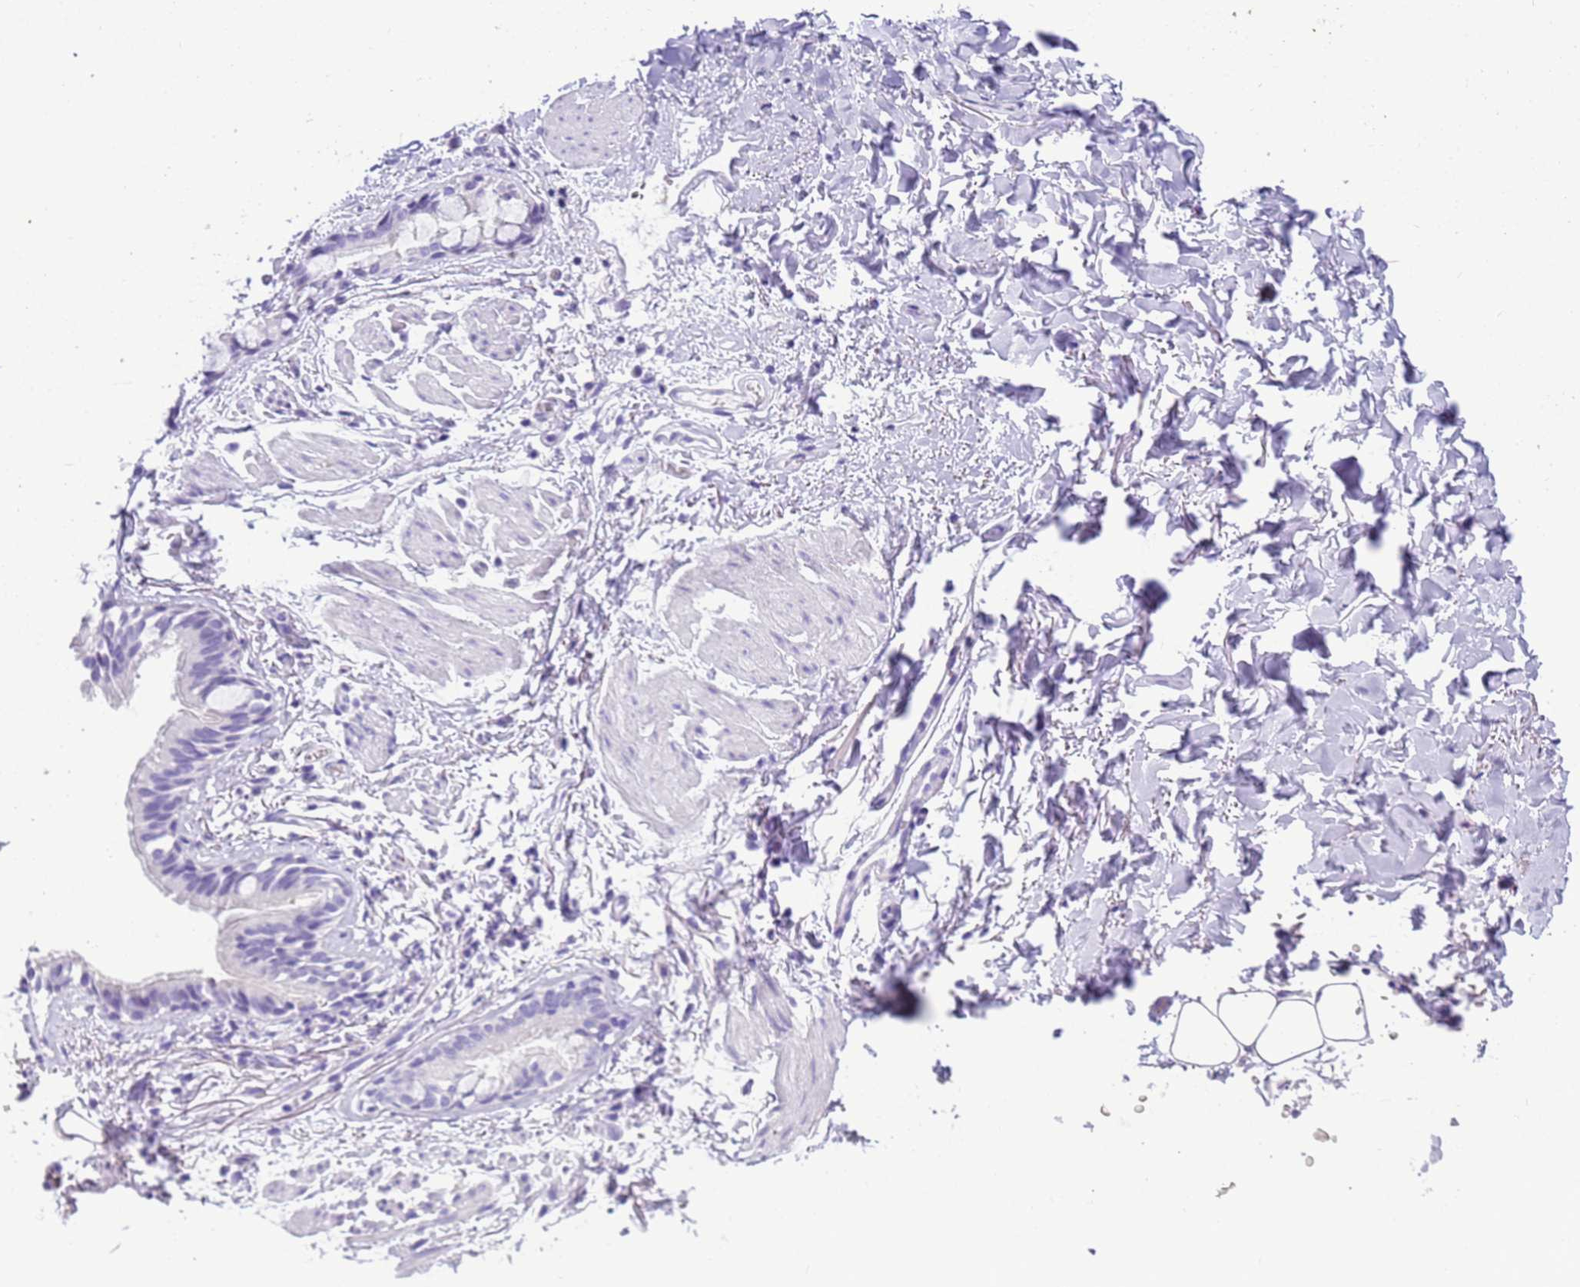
{"staining": {"intensity": "negative", "quantity": "none", "location": "none"}, "tissue": "adipose tissue", "cell_type": "Adipocytes", "image_type": "normal", "snomed": [{"axis": "morphology", "description": "Normal tissue, NOS"}, {"axis": "topography", "description": "Lymph node"}, {"axis": "topography", "description": "Bronchus"}], "caption": "IHC photomicrograph of normal adipose tissue stained for a protein (brown), which reveals no positivity in adipocytes. (Brightfield microscopy of DAB immunohistochemistry (IHC) at high magnification).", "gene": "STATH", "patient": {"sex": "male", "age": 63}}